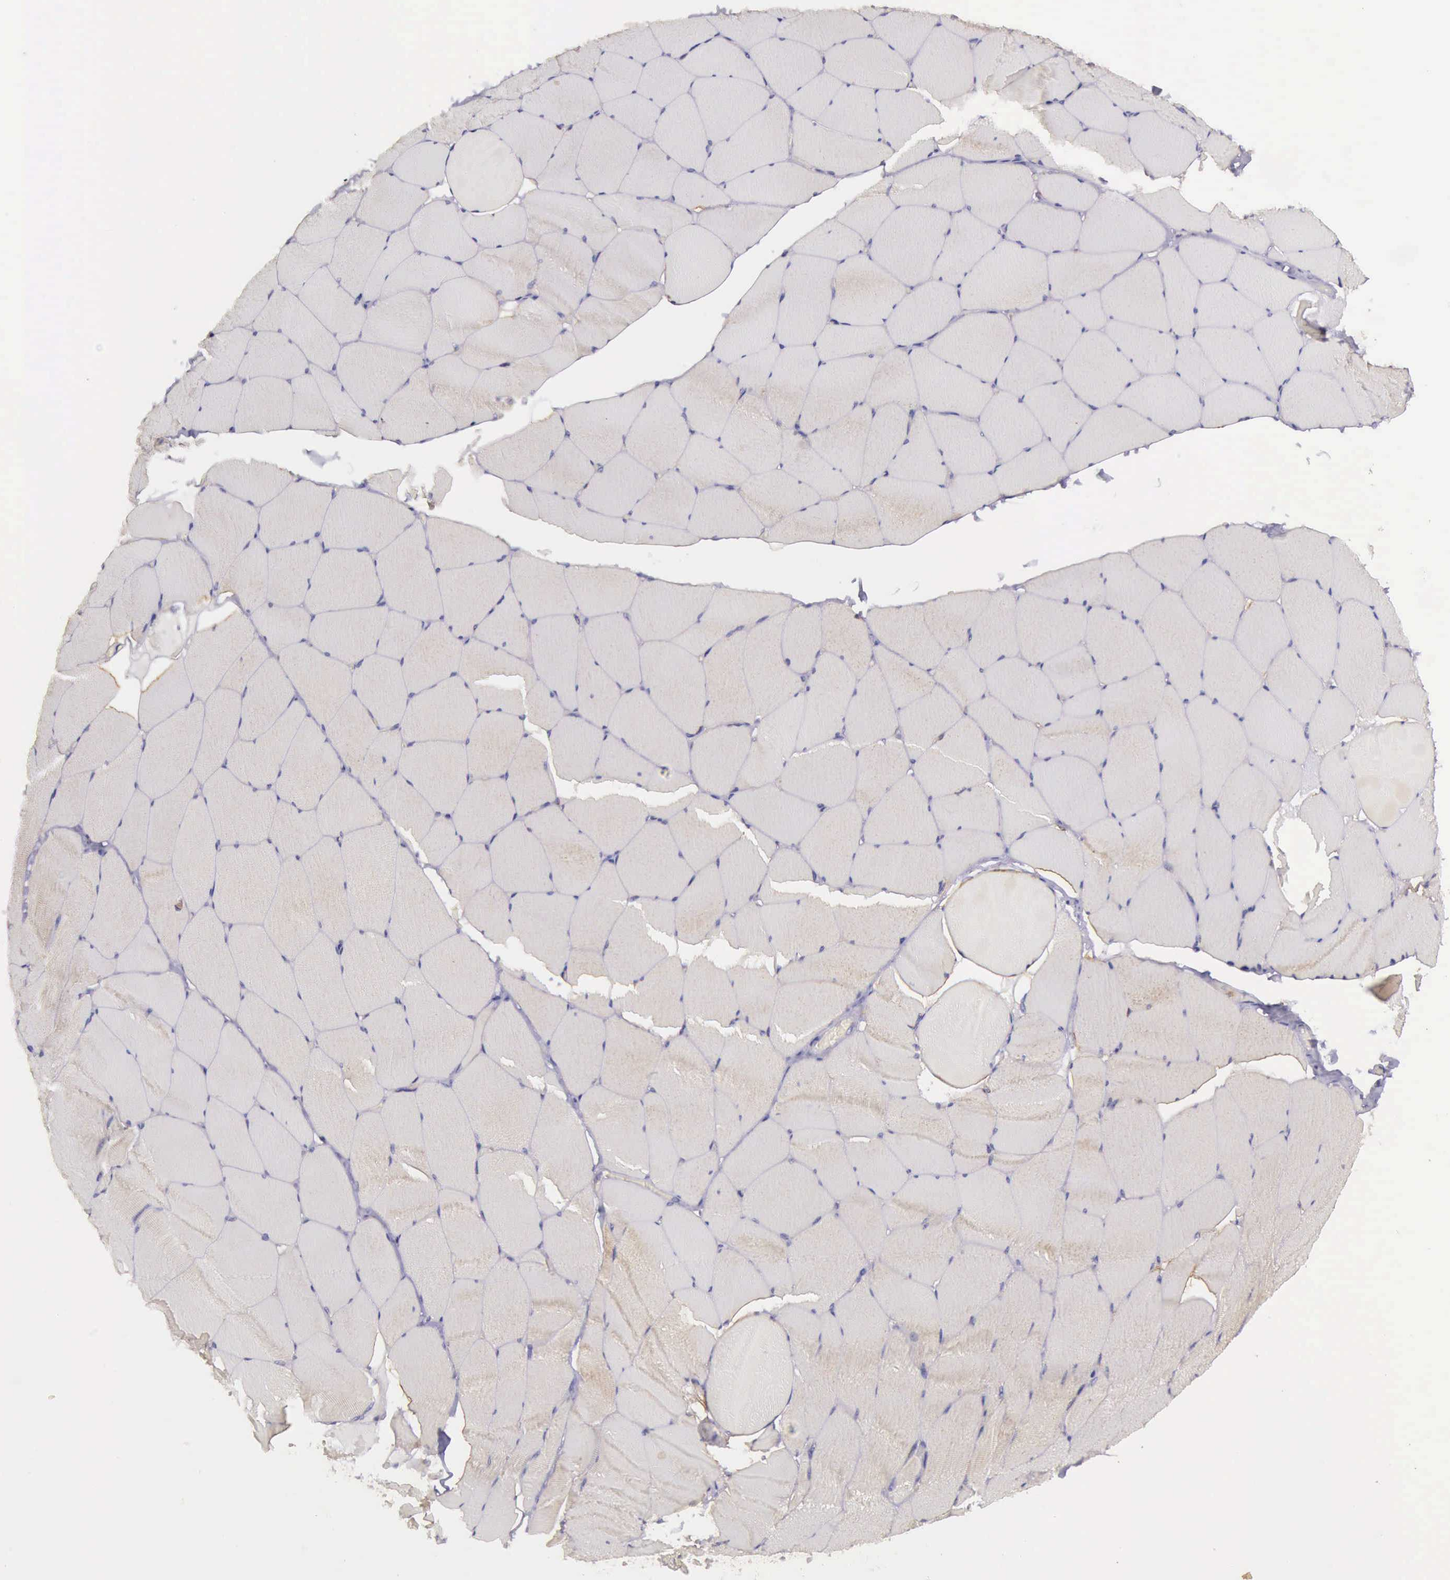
{"staining": {"intensity": "moderate", "quantity": "25%-75%", "location": "cytoplasmic/membranous"}, "tissue": "skeletal muscle", "cell_type": "Myocytes", "image_type": "normal", "snomed": [{"axis": "morphology", "description": "Normal tissue, NOS"}, {"axis": "topography", "description": "Skeletal muscle"}, {"axis": "topography", "description": "Salivary gland"}], "caption": "Skeletal muscle was stained to show a protein in brown. There is medium levels of moderate cytoplasmic/membranous positivity in approximately 25%-75% of myocytes. The staining was performed using DAB (3,3'-diaminobenzidine), with brown indicating positive protein expression. Nuclei are stained blue with hematoxylin.", "gene": "TCEANC", "patient": {"sex": "male", "age": 62}}